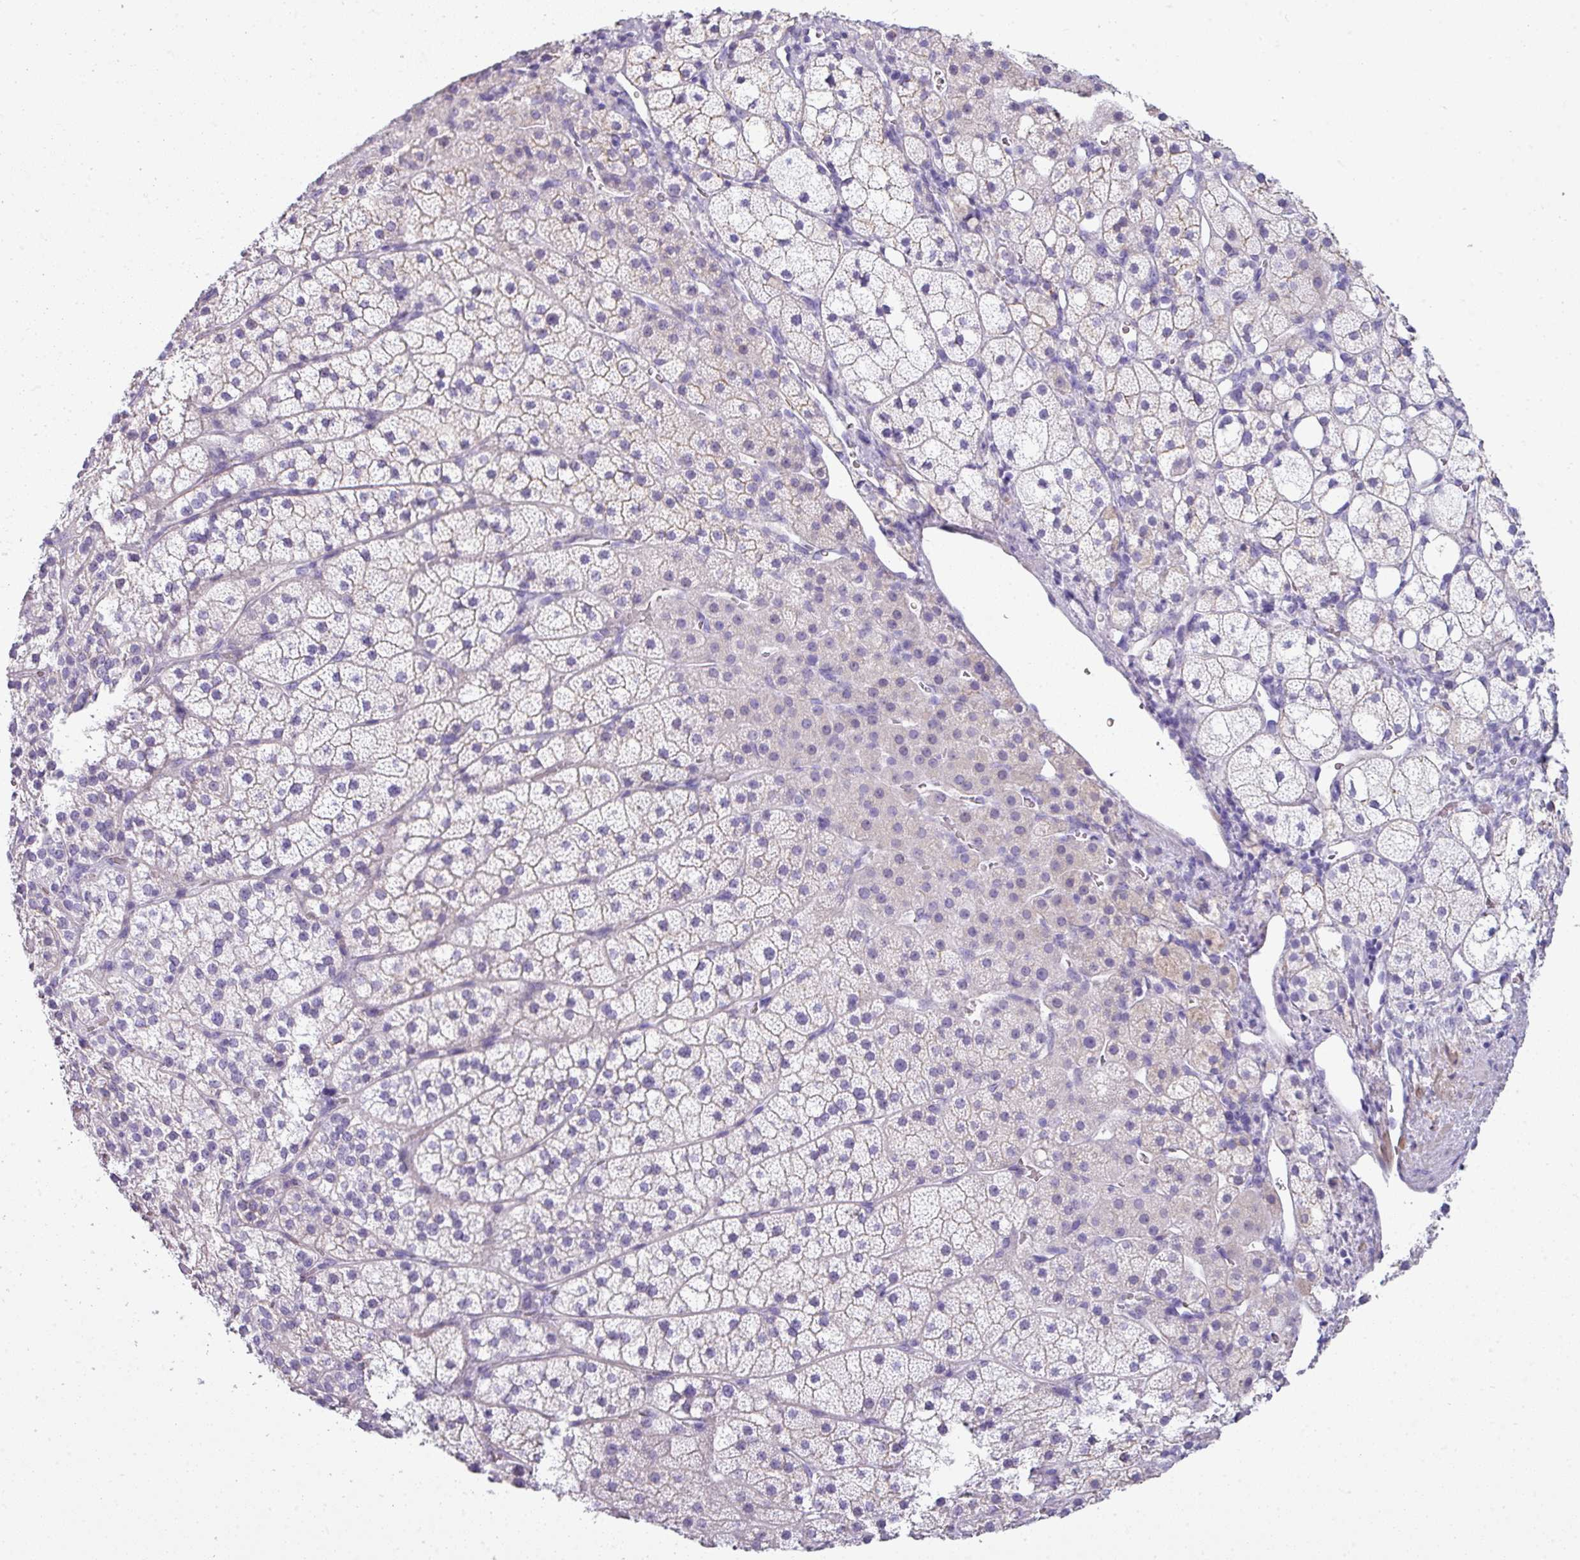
{"staining": {"intensity": "negative", "quantity": "none", "location": "none"}, "tissue": "adrenal gland", "cell_type": "Glandular cells", "image_type": "normal", "snomed": [{"axis": "morphology", "description": "Normal tissue, NOS"}, {"axis": "topography", "description": "Adrenal gland"}], "caption": "Unremarkable adrenal gland was stained to show a protein in brown. There is no significant staining in glandular cells. (Stains: DAB immunohistochemistry (IHC) with hematoxylin counter stain, Microscopy: brightfield microscopy at high magnification).", "gene": "VCX2", "patient": {"sex": "male", "age": 53}}